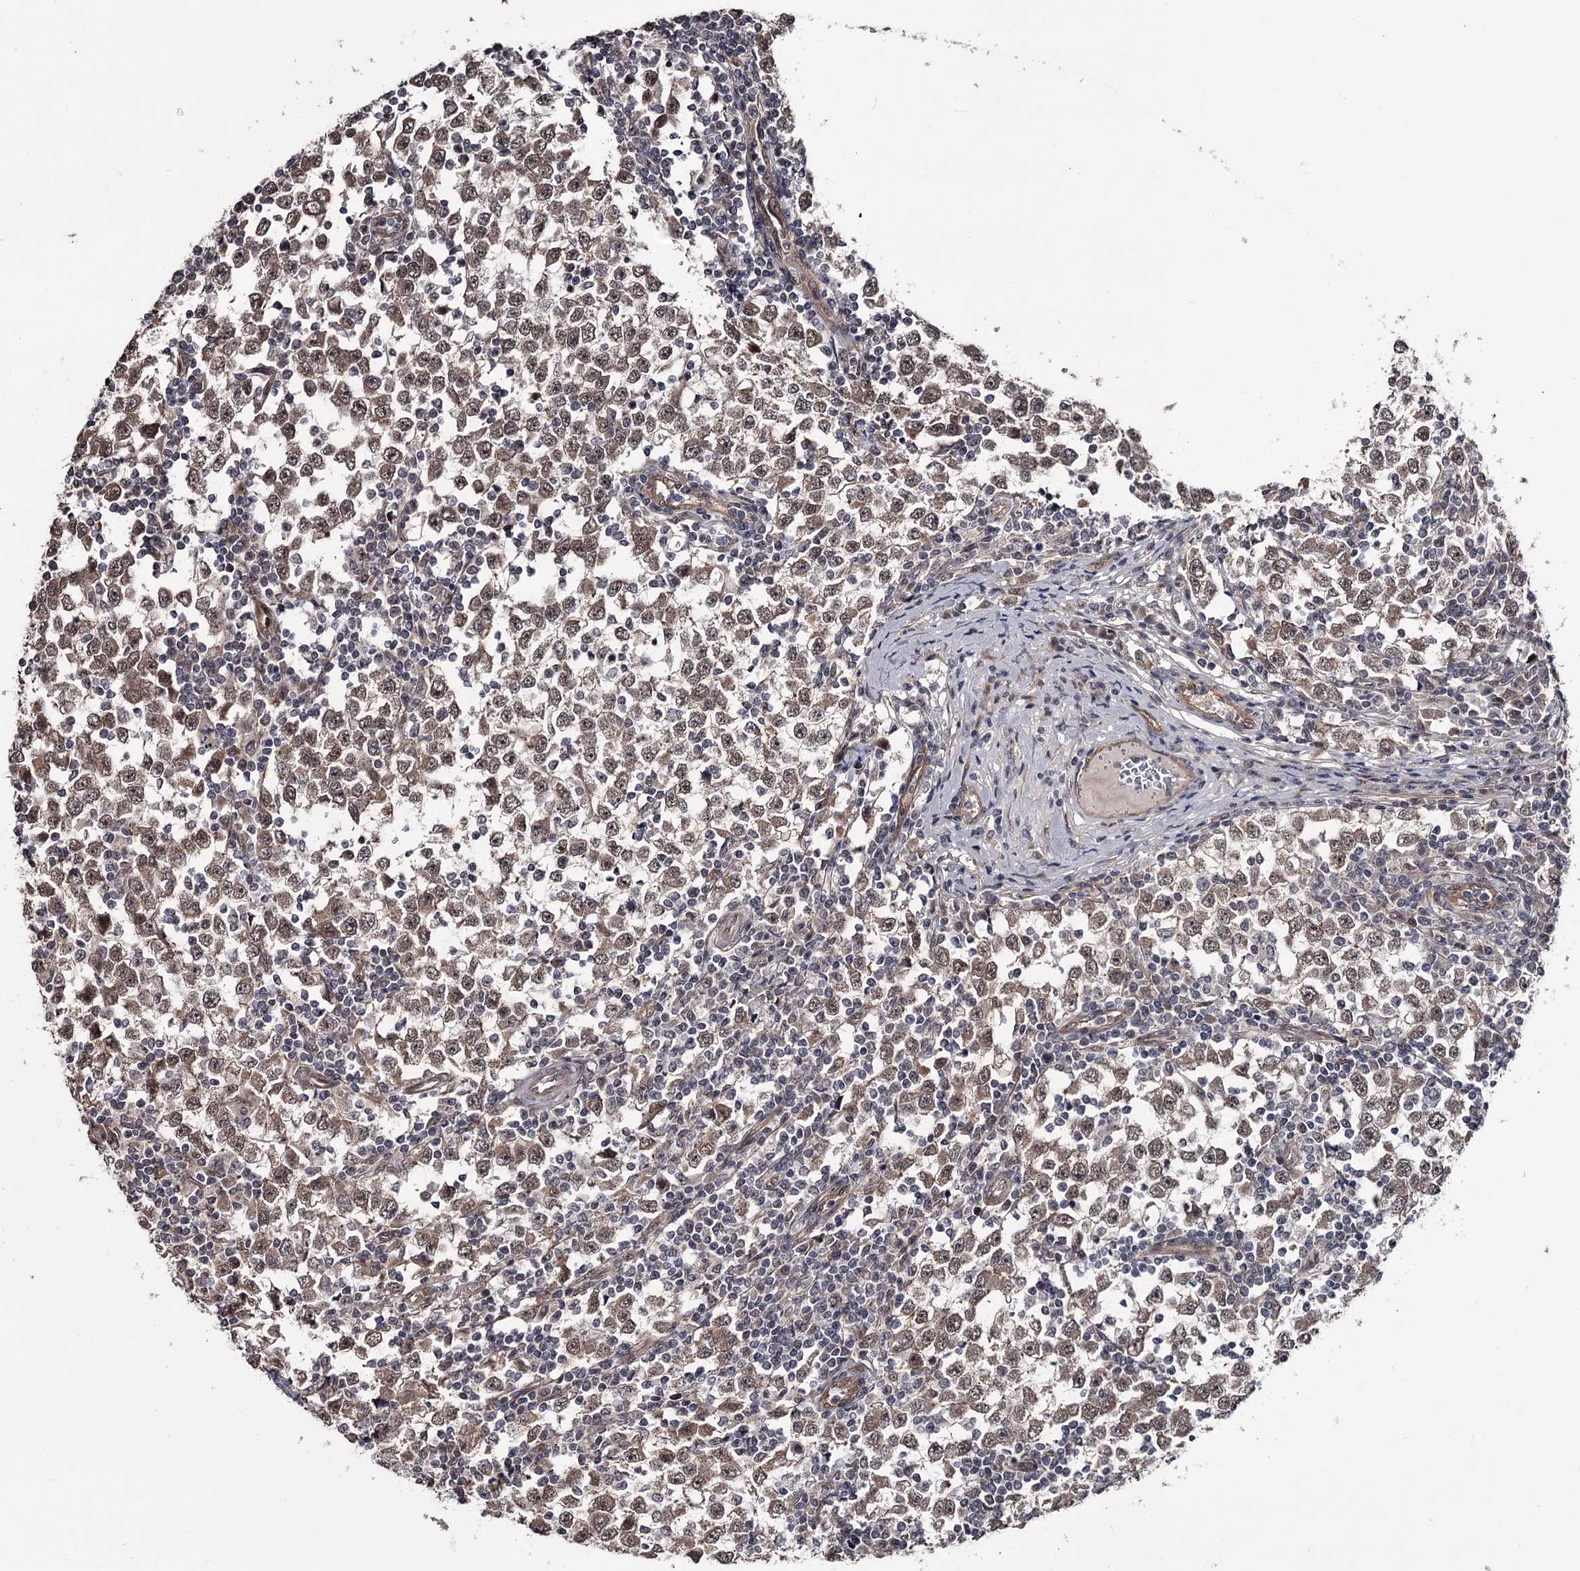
{"staining": {"intensity": "weak", "quantity": ">75%", "location": "cytoplasmic/membranous,nuclear"}, "tissue": "testis cancer", "cell_type": "Tumor cells", "image_type": "cancer", "snomed": [{"axis": "morphology", "description": "Seminoma, NOS"}, {"axis": "topography", "description": "Testis"}], "caption": "The histopathology image reveals staining of testis cancer (seminoma), revealing weak cytoplasmic/membranous and nuclear protein staining (brown color) within tumor cells. (DAB (3,3'-diaminobenzidine) IHC with brightfield microscopy, high magnification).", "gene": "CDC42EP2", "patient": {"sex": "male", "age": 65}}